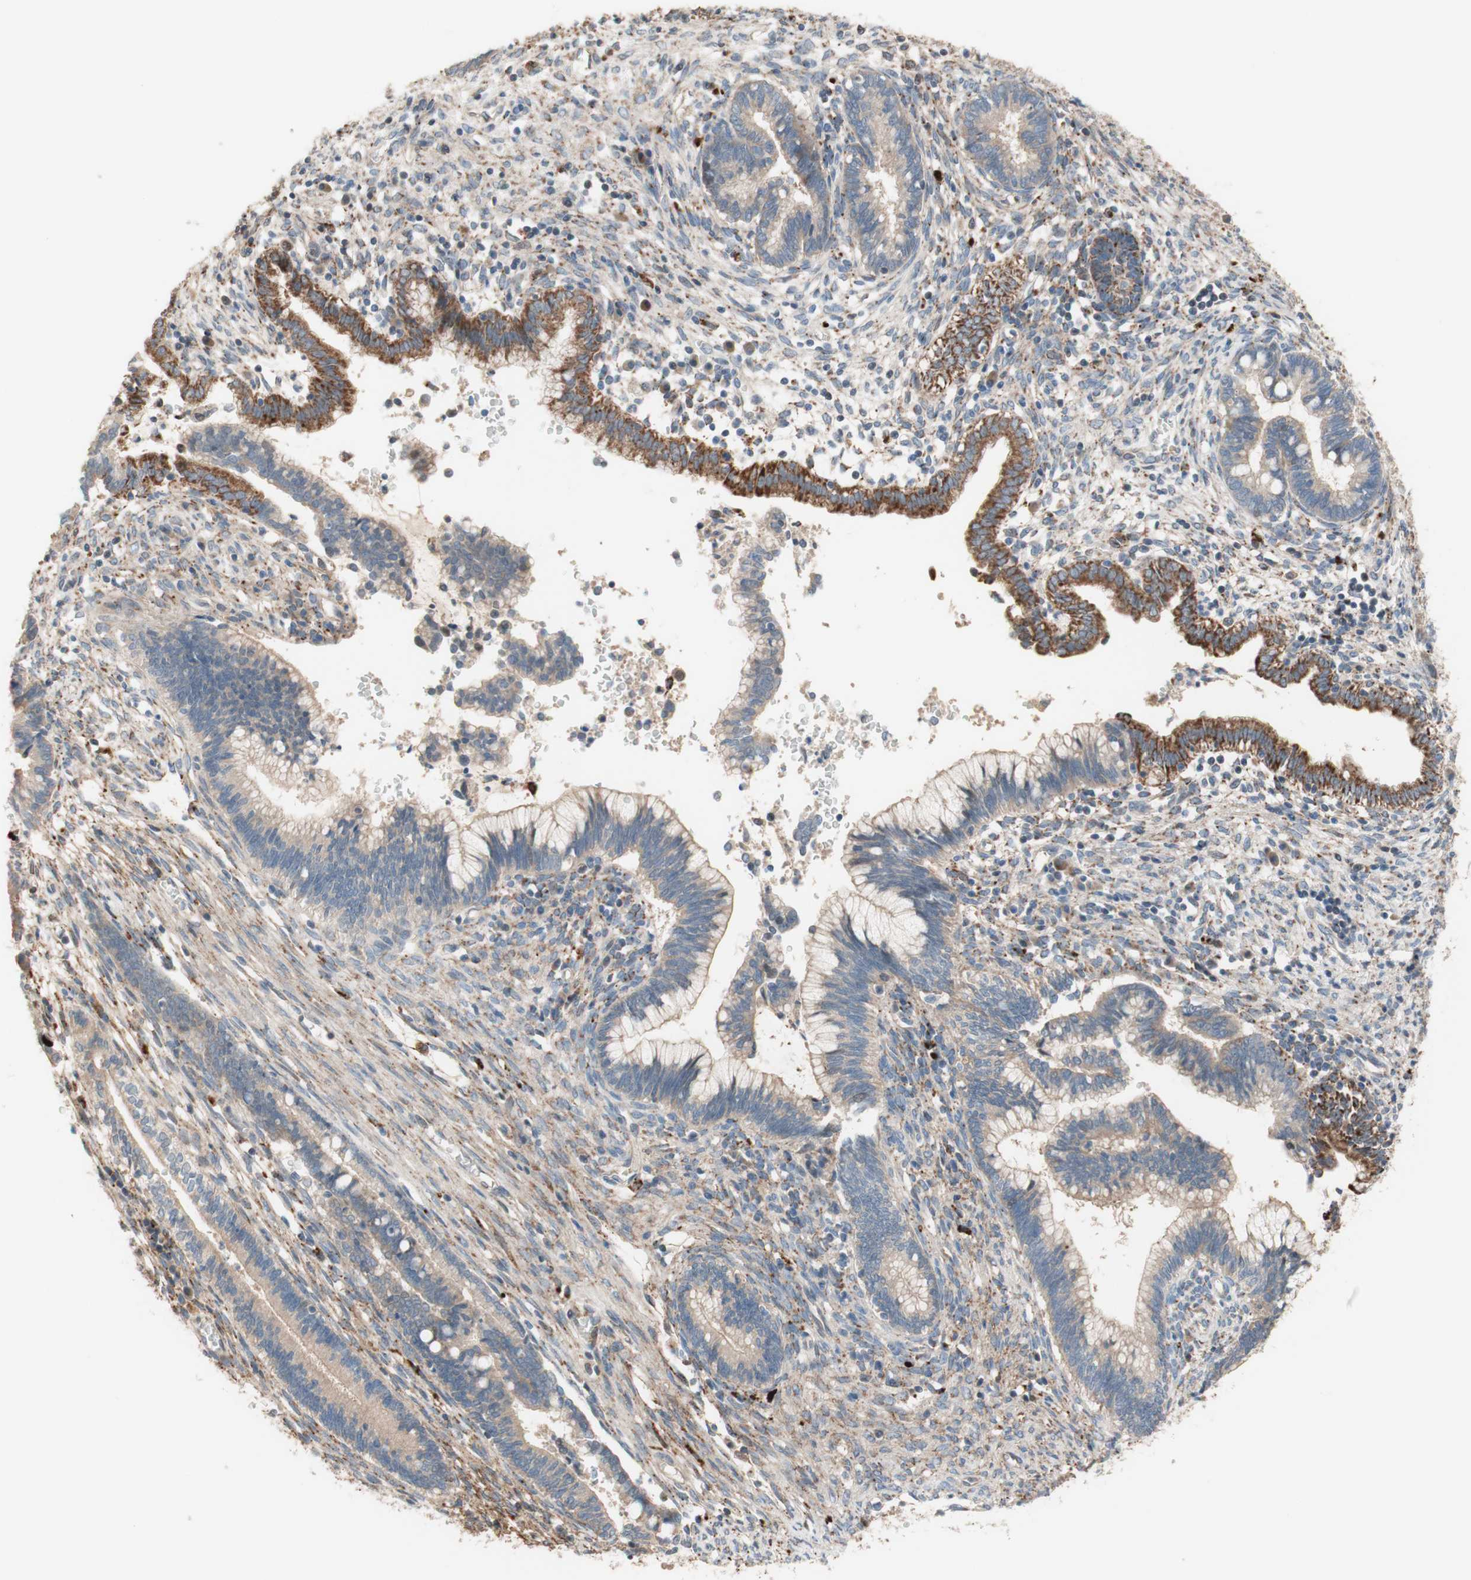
{"staining": {"intensity": "moderate", "quantity": "<25%", "location": "cytoplasmic/membranous"}, "tissue": "cervical cancer", "cell_type": "Tumor cells", "image_type": "cancer", "snomed": [{"axis": "morphology", "description": "Adenocarcinoma, NOS"}, {"axis": "topography", "description": "Cervix"}], "caption": "This histopathology image displays adenocarcinoma (cervical) stained with immunohistochemistry (IHC) to label a protein in brown. The cytoplasmic/membranous of tumor cells show moderate positivity for the protein. Nuclei are counter-stained blue.", "gene": "PTPN21", "patient": {"sex": "female", "age": 44}}